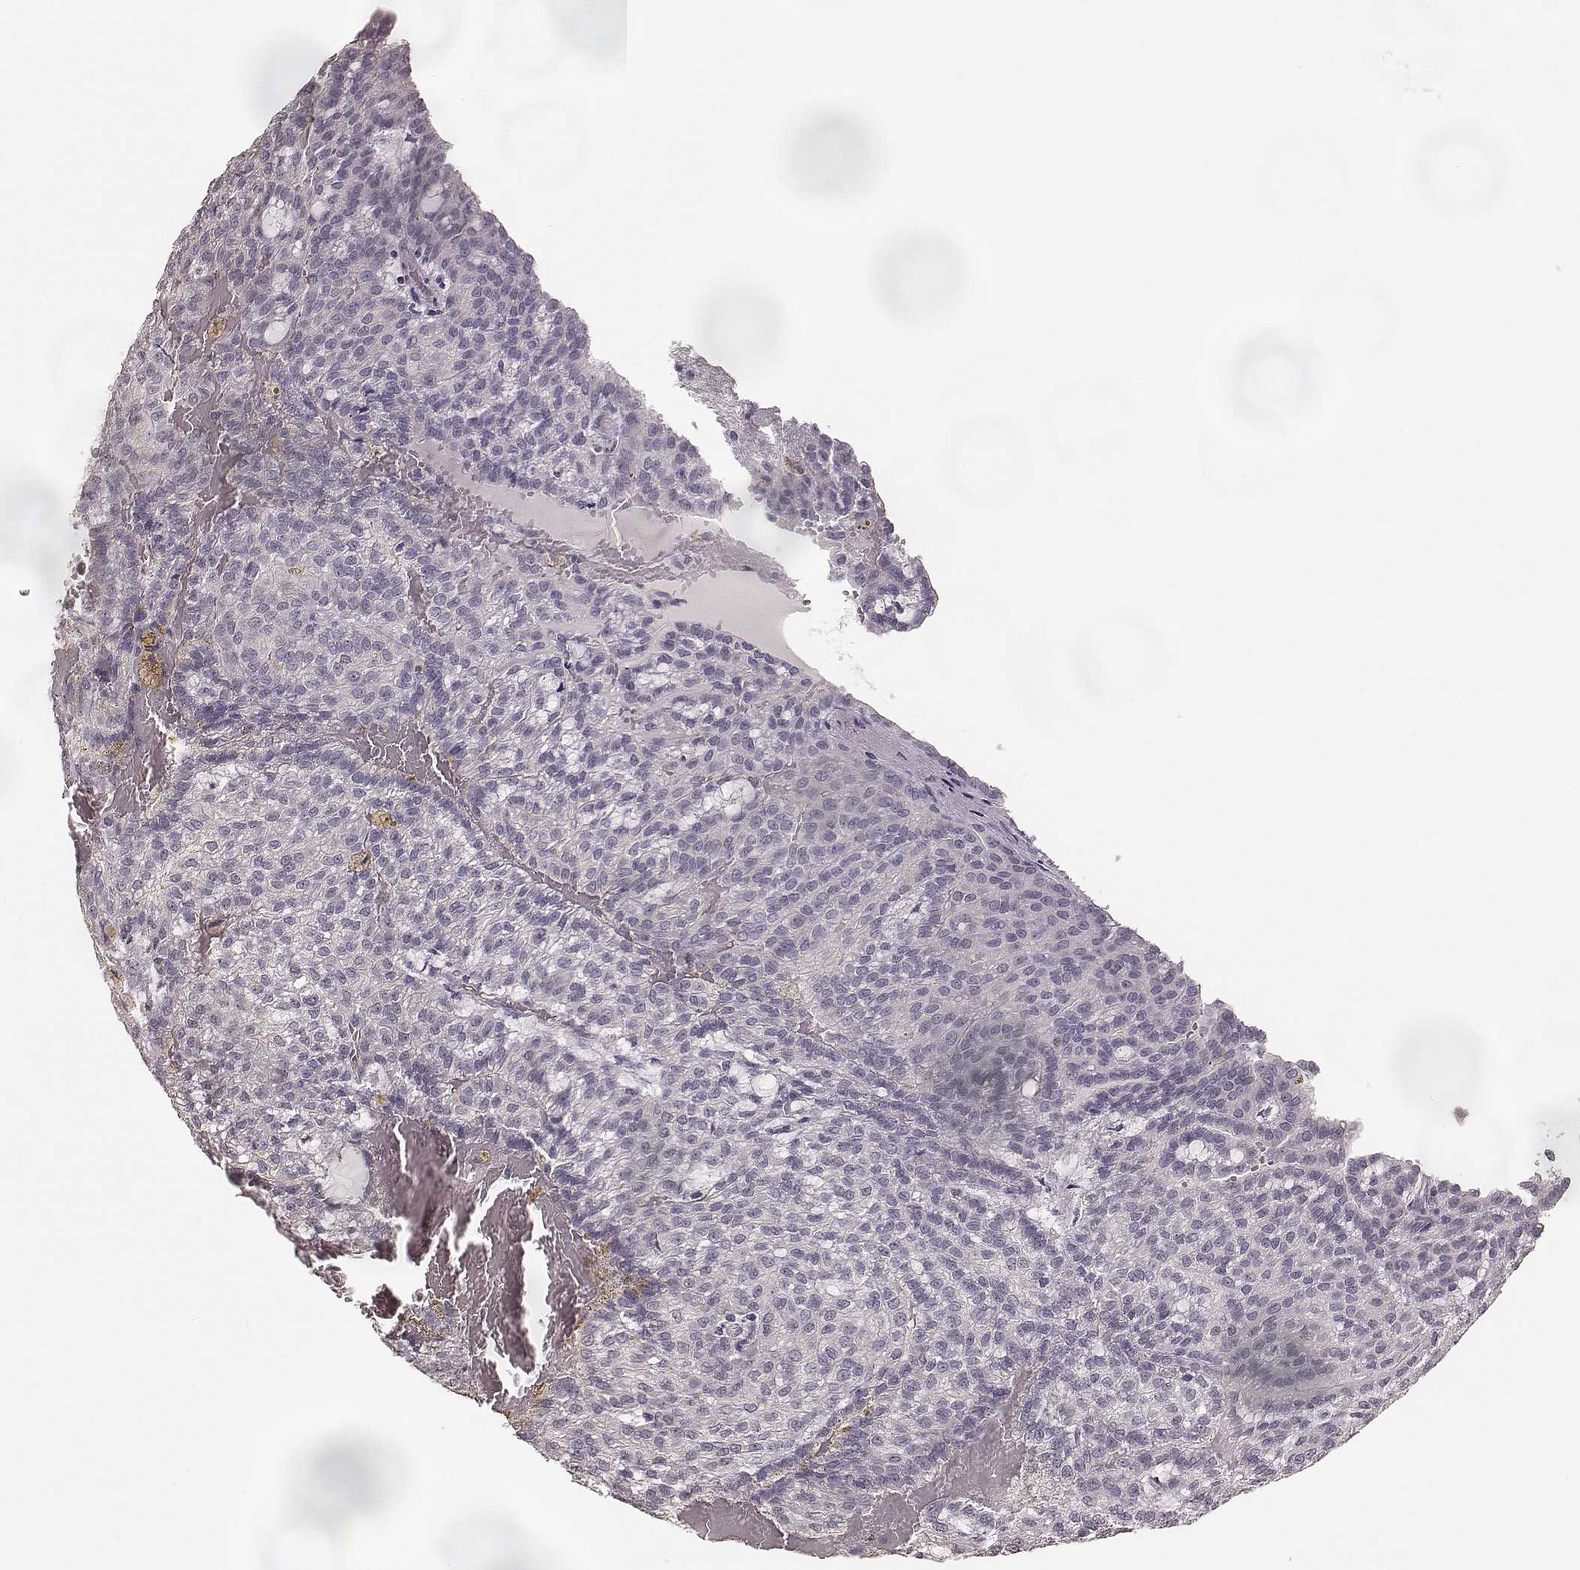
{"staining": {"intensity": "negative", "quantity": "none", "location": "none"}, "tissue": "renal cancer", "cell_type": "Tumor cells", "image_type": "cancer", "snomed": [{"axis": "morphology", "description": "Adenocarcinoma, NOS"}, {"axis": "topography", "description": "Kidney"}], "caption": "The histopathology image demonstrates no significant positivity in tumor cells of renal cancer.", "gene": "LY6K", "patient": {"sex": "male", "age": 63}}